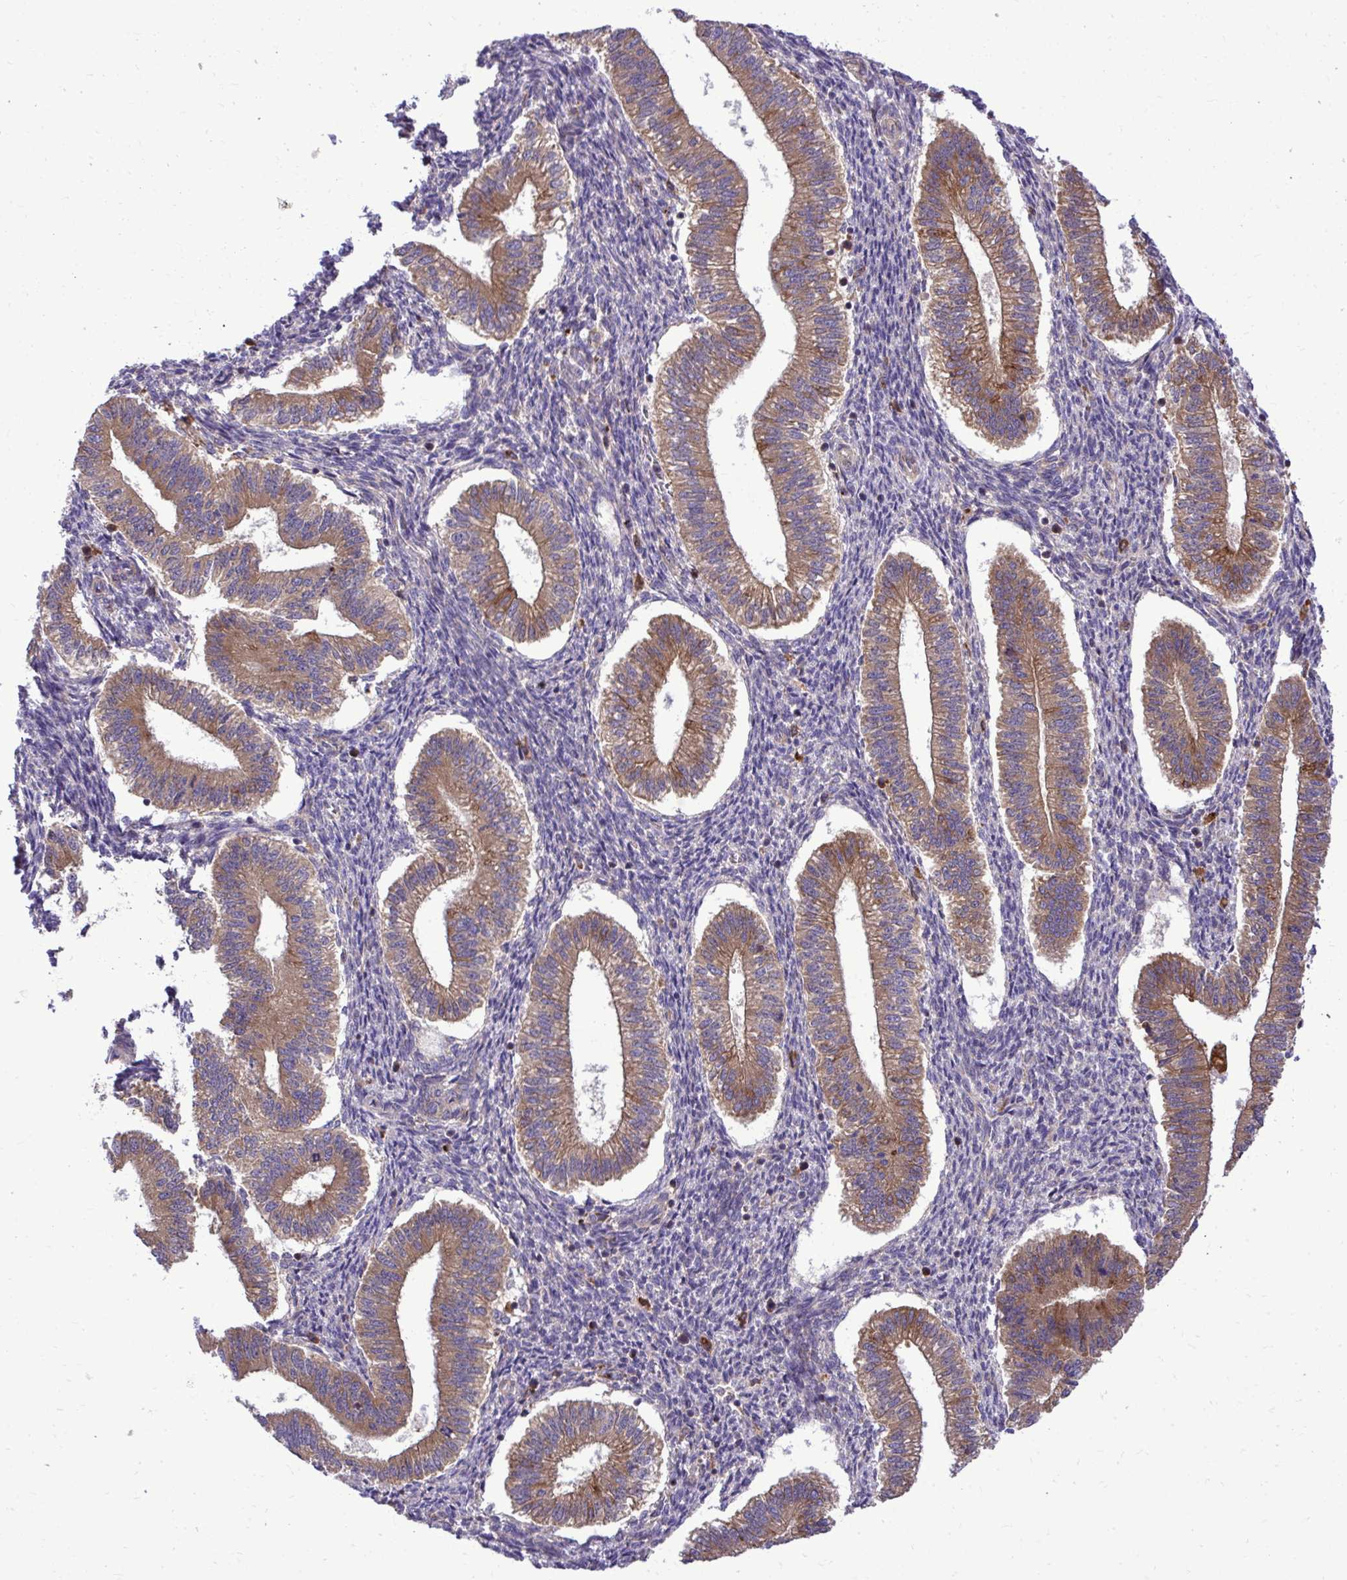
{"staining": {"intensity": "moderate", "quantity": ">75%", "location": "cytoplasmic/membranous"}, "tissue": "endometrium", "cell_type": "Cells in endometrial stroma", "image_type": "normal", "snomed": [{"axis": "morphology", "description": "Normal tissue, NOS"}, {"axis": "topography", "description": "Endometrium"}], "caption": "Immunohistochemistry (IHC) histopathology image of unremarkable endometrium stained for a protein (brown), which reveals medium levels of moderate cytoplasmic/membranous staining in about >75% of cells in endometrial stroma.", "gene": "PAIP2", "patient": {"sex": "female", "age": 25}}